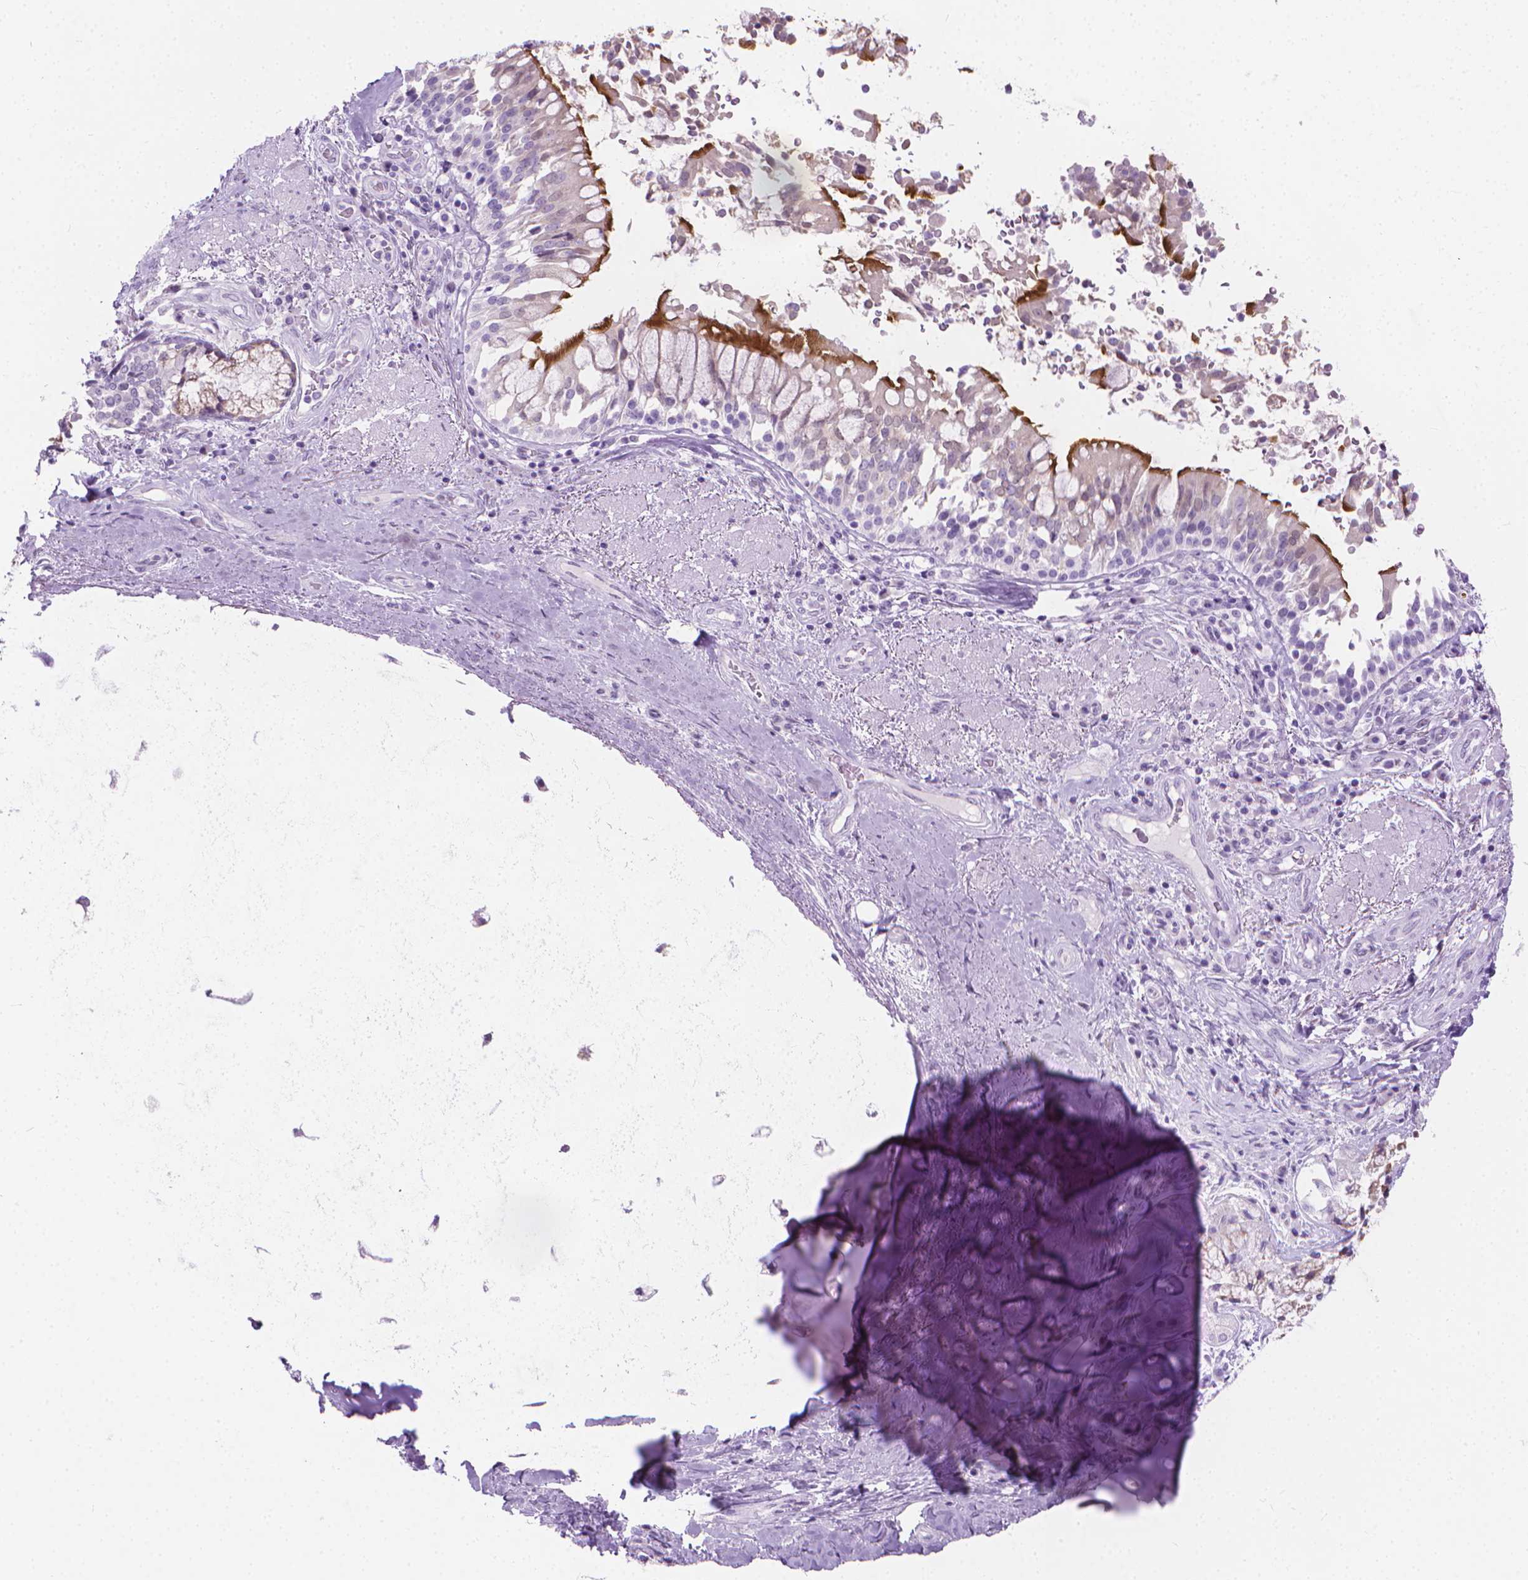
{"staining": {"intensity": "negative", "quantity": "none", "location": "none"}, "tissue": "adipose tissue", "cell_type": "Adipocytes", "image_type": "normal", "snomed": [{"axis": "morphology", "description": "Normal tissue, NOS"}, {"axis": "topography", "description": "Cartilage tissue"}, {"axis": "topography", "description": "Bronchus"}], "caption": "An IHC histopathology image of benign adipose tissue is shown. There is no staining in adipocytes of adipose tissue. (DAB (3,3'-diaminobenzidine) IHC with hematoxylin counter stain).", "gene": "CFAP52", "patient": {"sex": "male", "age": 64}}